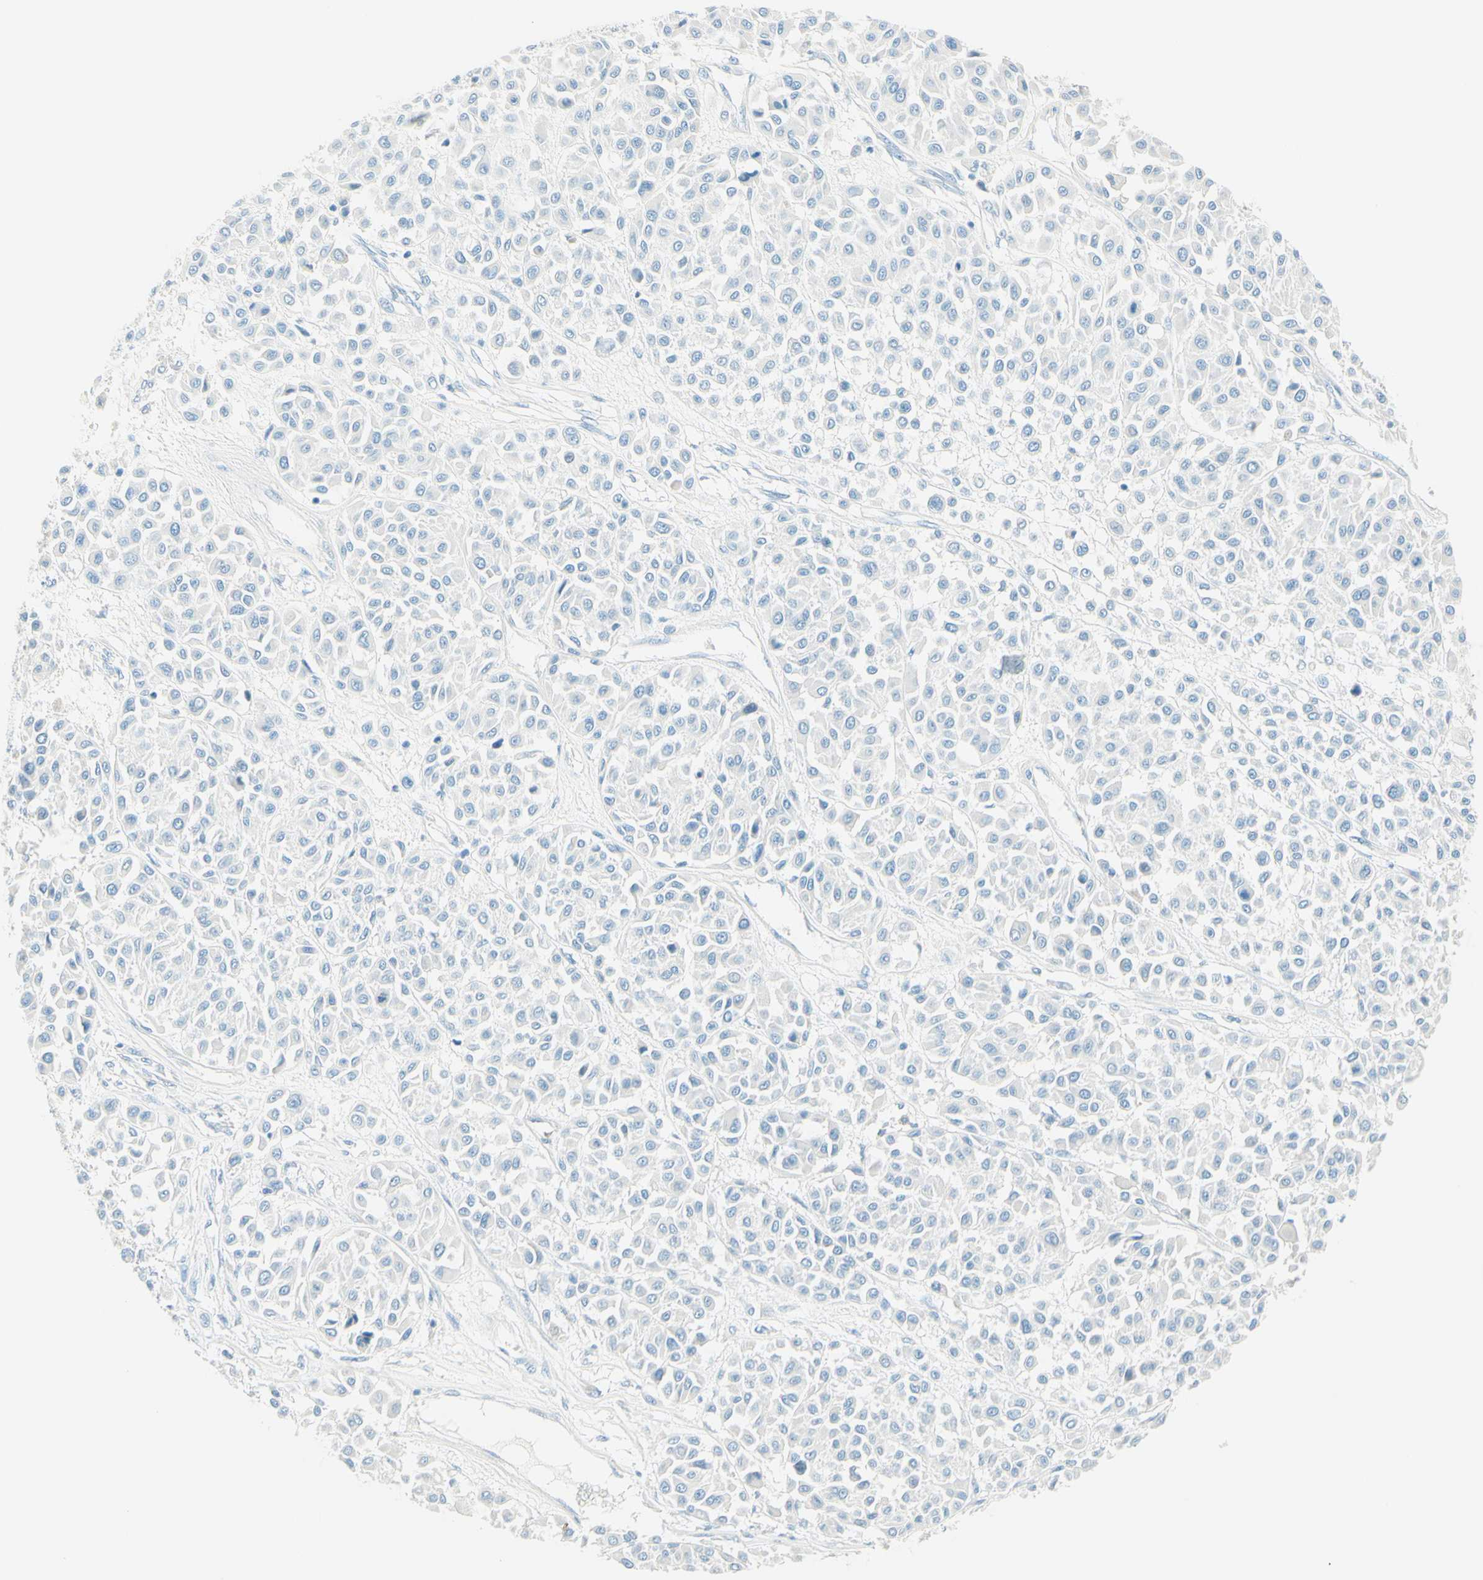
{"staining": {"intensity": "negative", "quantity": "none", "location": "none"}, "tissue": "melanoma", "cell_type": "Tumor cells", "image_type": "cancer", "snomed": [{"axis": "morphology", "description": "Malignant melanoma, Metastatic site"}, {"axis": "topography", "description": "Soft tissue"}], "caption": "Protein analysis of malignant melanoma (metastatic site) shows no significant positivity in tumor cells.", "gene": "NCBP2L", "patient": {"sex": "male", "age": 41}}